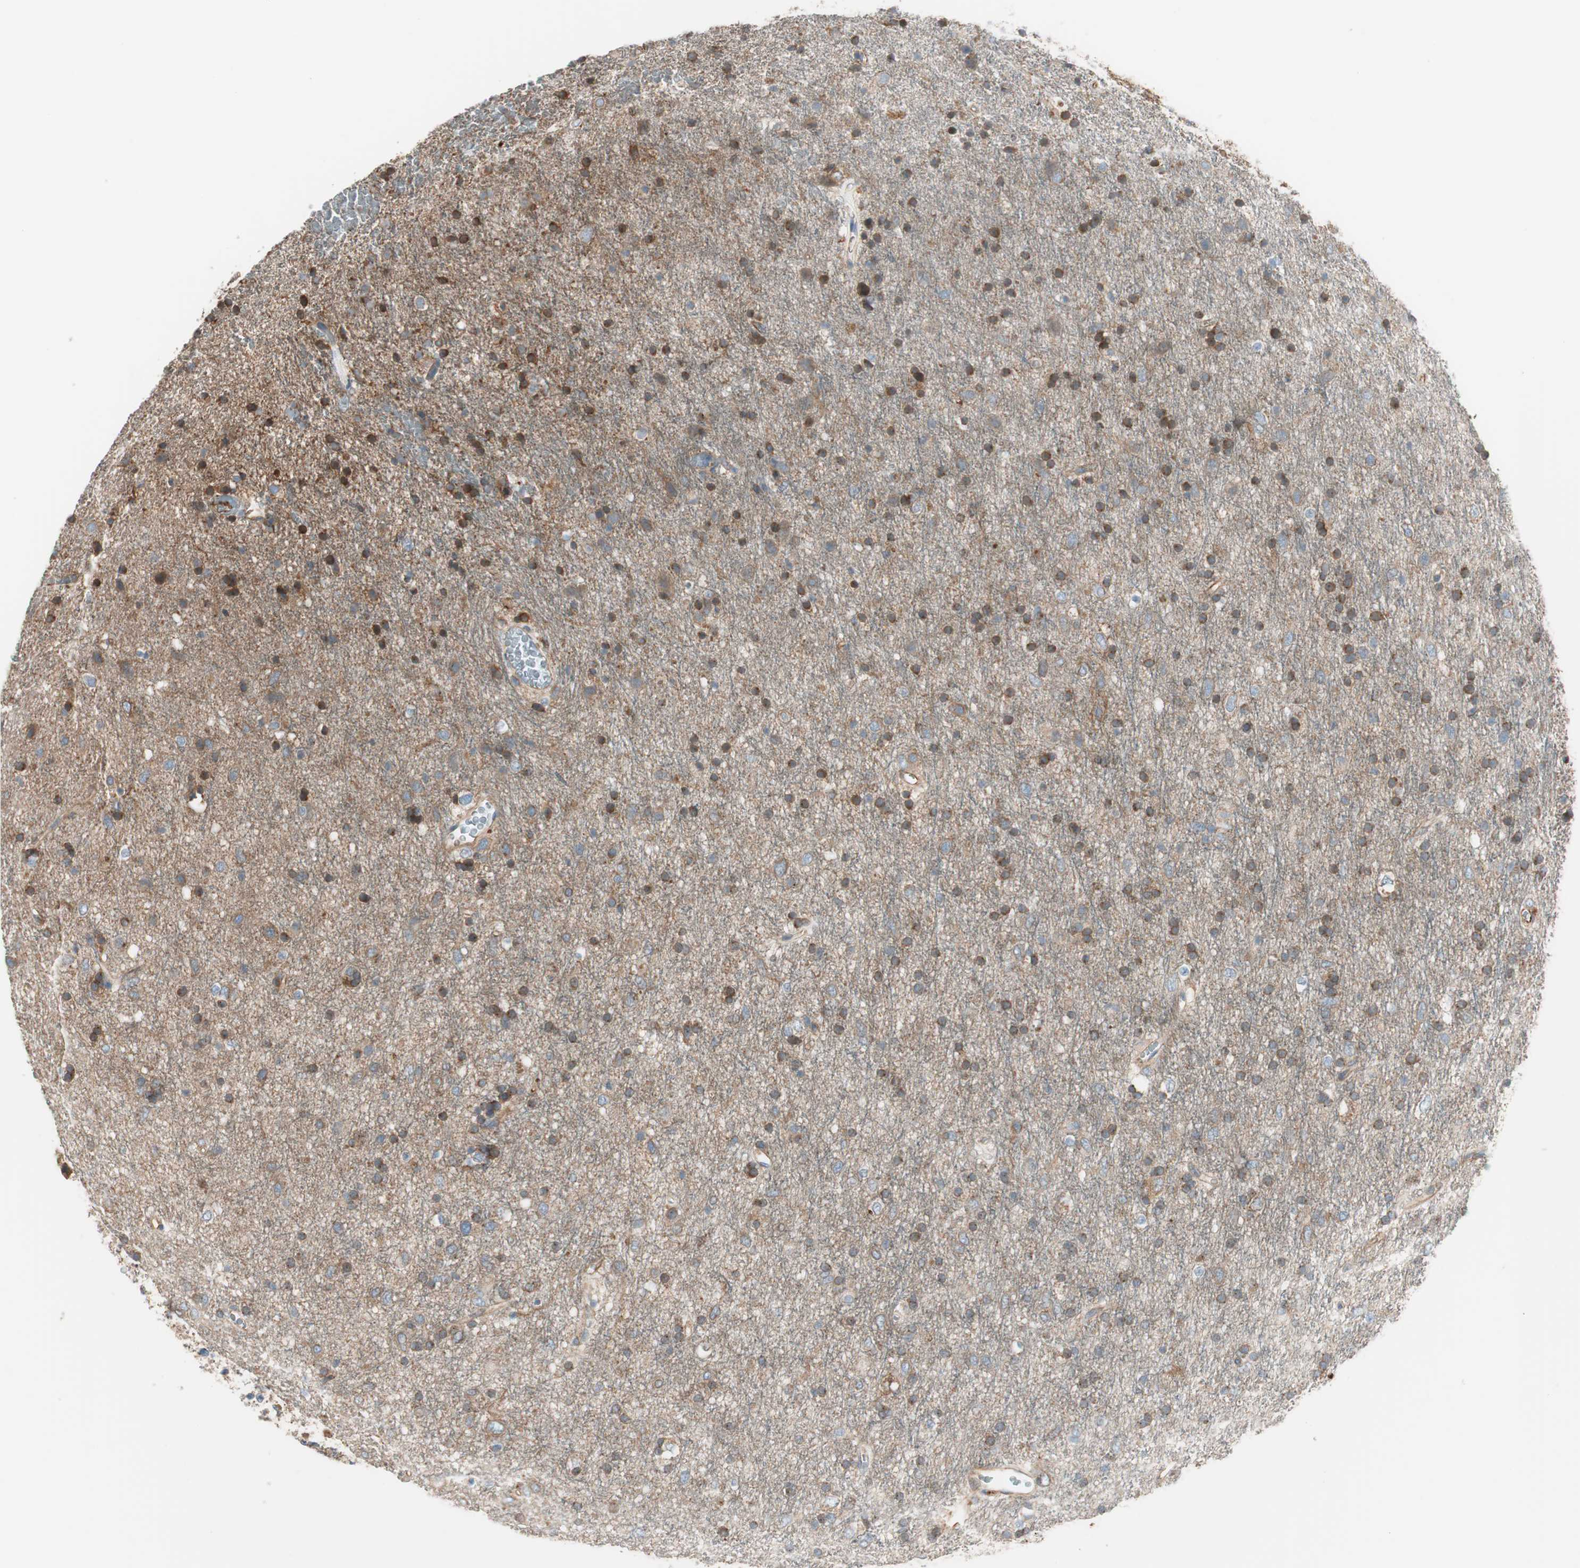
{"staining": {"intensity": "weak", "quantity": "25%-75%", "location": "cytoplasmic/membranous"}, "tissue": "glioma", "cell_type": "Tumor cells", "image_type": "cancer", "snomed": [{"axis": "morphology", "description": "Glioma, malignant, Low grade"}, {"axis": "topography", "description": "Brain"}], "caption": "Human glioma stained with a brown dye reveals weak cytoplasmic/membranous positive expression in about 25%-75% of tumor cells.", "gene": "SRCIN1", "patient": {"sex": "male", "age": 77}}